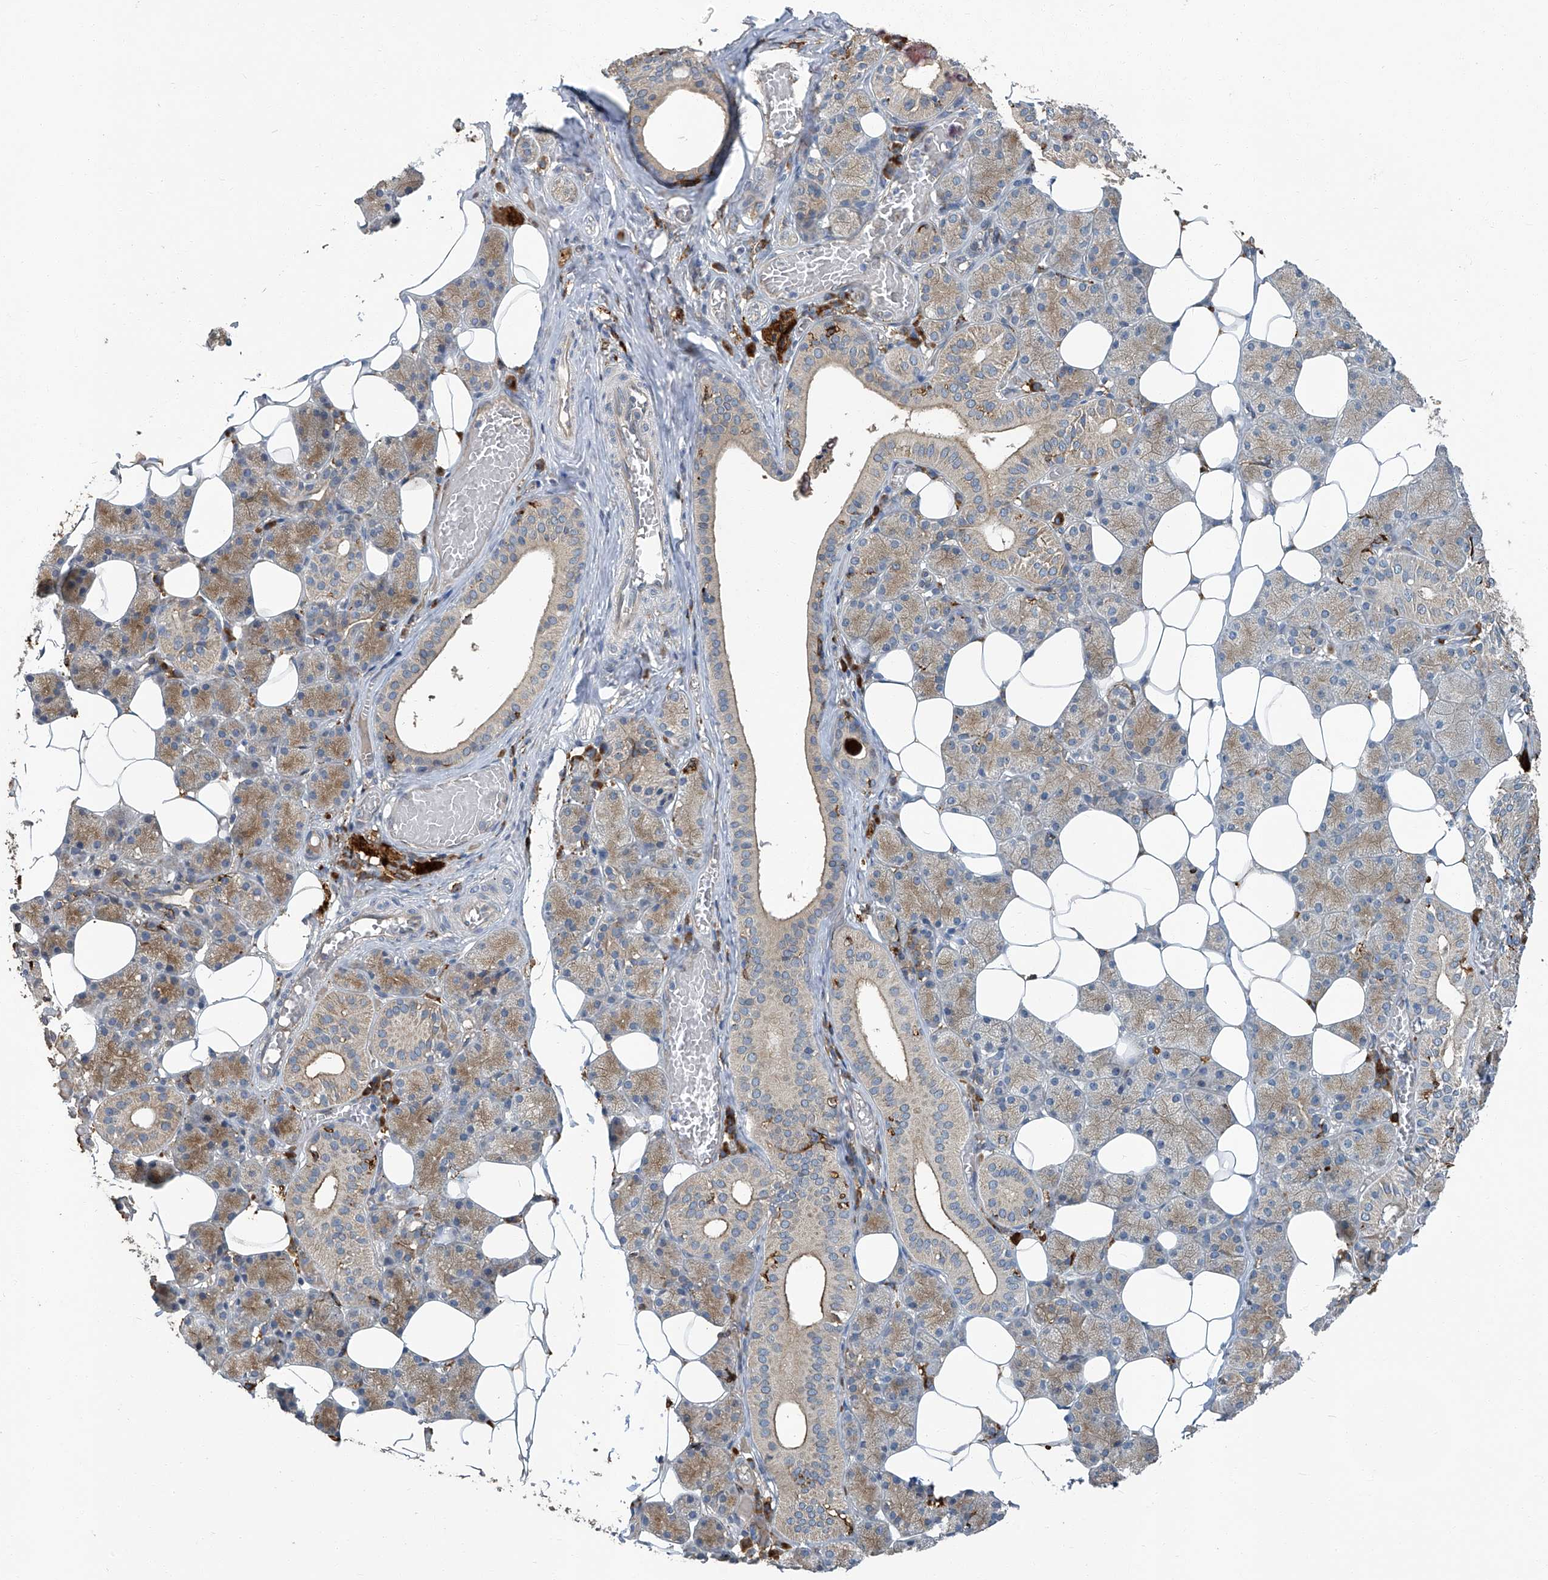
{"staining": {"intensity": "moderate", "quantity": "25%-75%", "location": "cytoplasmic/membranous"}, "tissue": "salivary gland", "cell_type": "Glandular cells", "image_type": "normal", "snomed": [{"axis": "morphology", "description": "Normal tissue, NOS"}, {"axis": "topography", "description": "Salivary gland"}], "caption": "Salivary gland stained with IHC reveals moderate cytoplasmic/membranous positivity in about 25%-75% of glandular cells. The protein of interest is shown in brown color, while the nuclei are stained blue.", "gene": "FAM167A", "patient": {"sex": "female", "age": 33}}